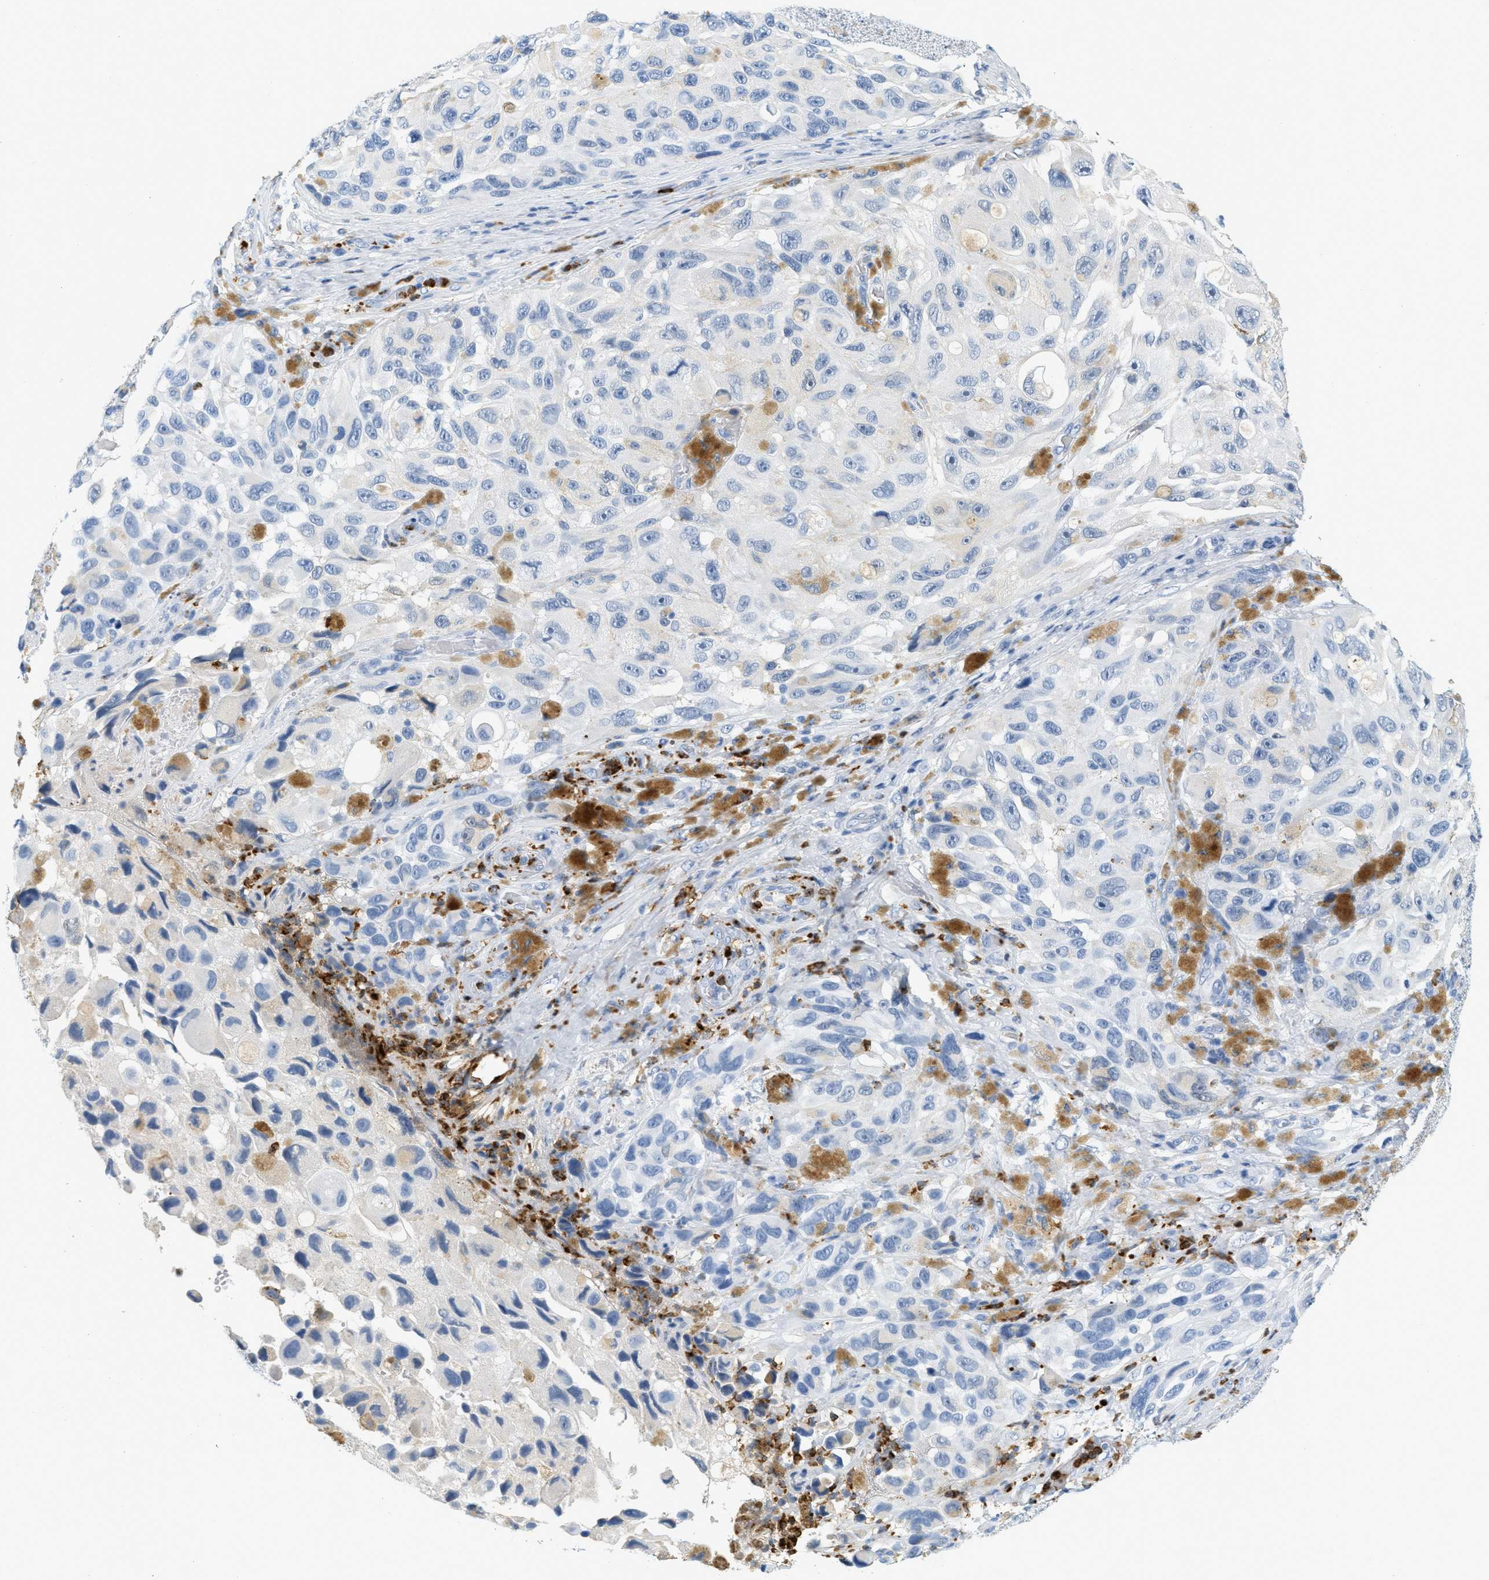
{"staining": {"intensity": "negative", "quantity": "none", "location": "none"}, "tissue": "melanoma", "cell_type": "Tumor cells", "image_type": "cancer", "snomed": [{"axis": "morphology", "description": "Malignant melanoma, NOS"}, {"axis": "topography", "description": "Skin"}], "caption": "A micrograph of malignant melanoma stained for a protein reveals no brown staining in tumor cells.", "gene": "LCN2", "patient": {"sex": "female", "age": 73}}